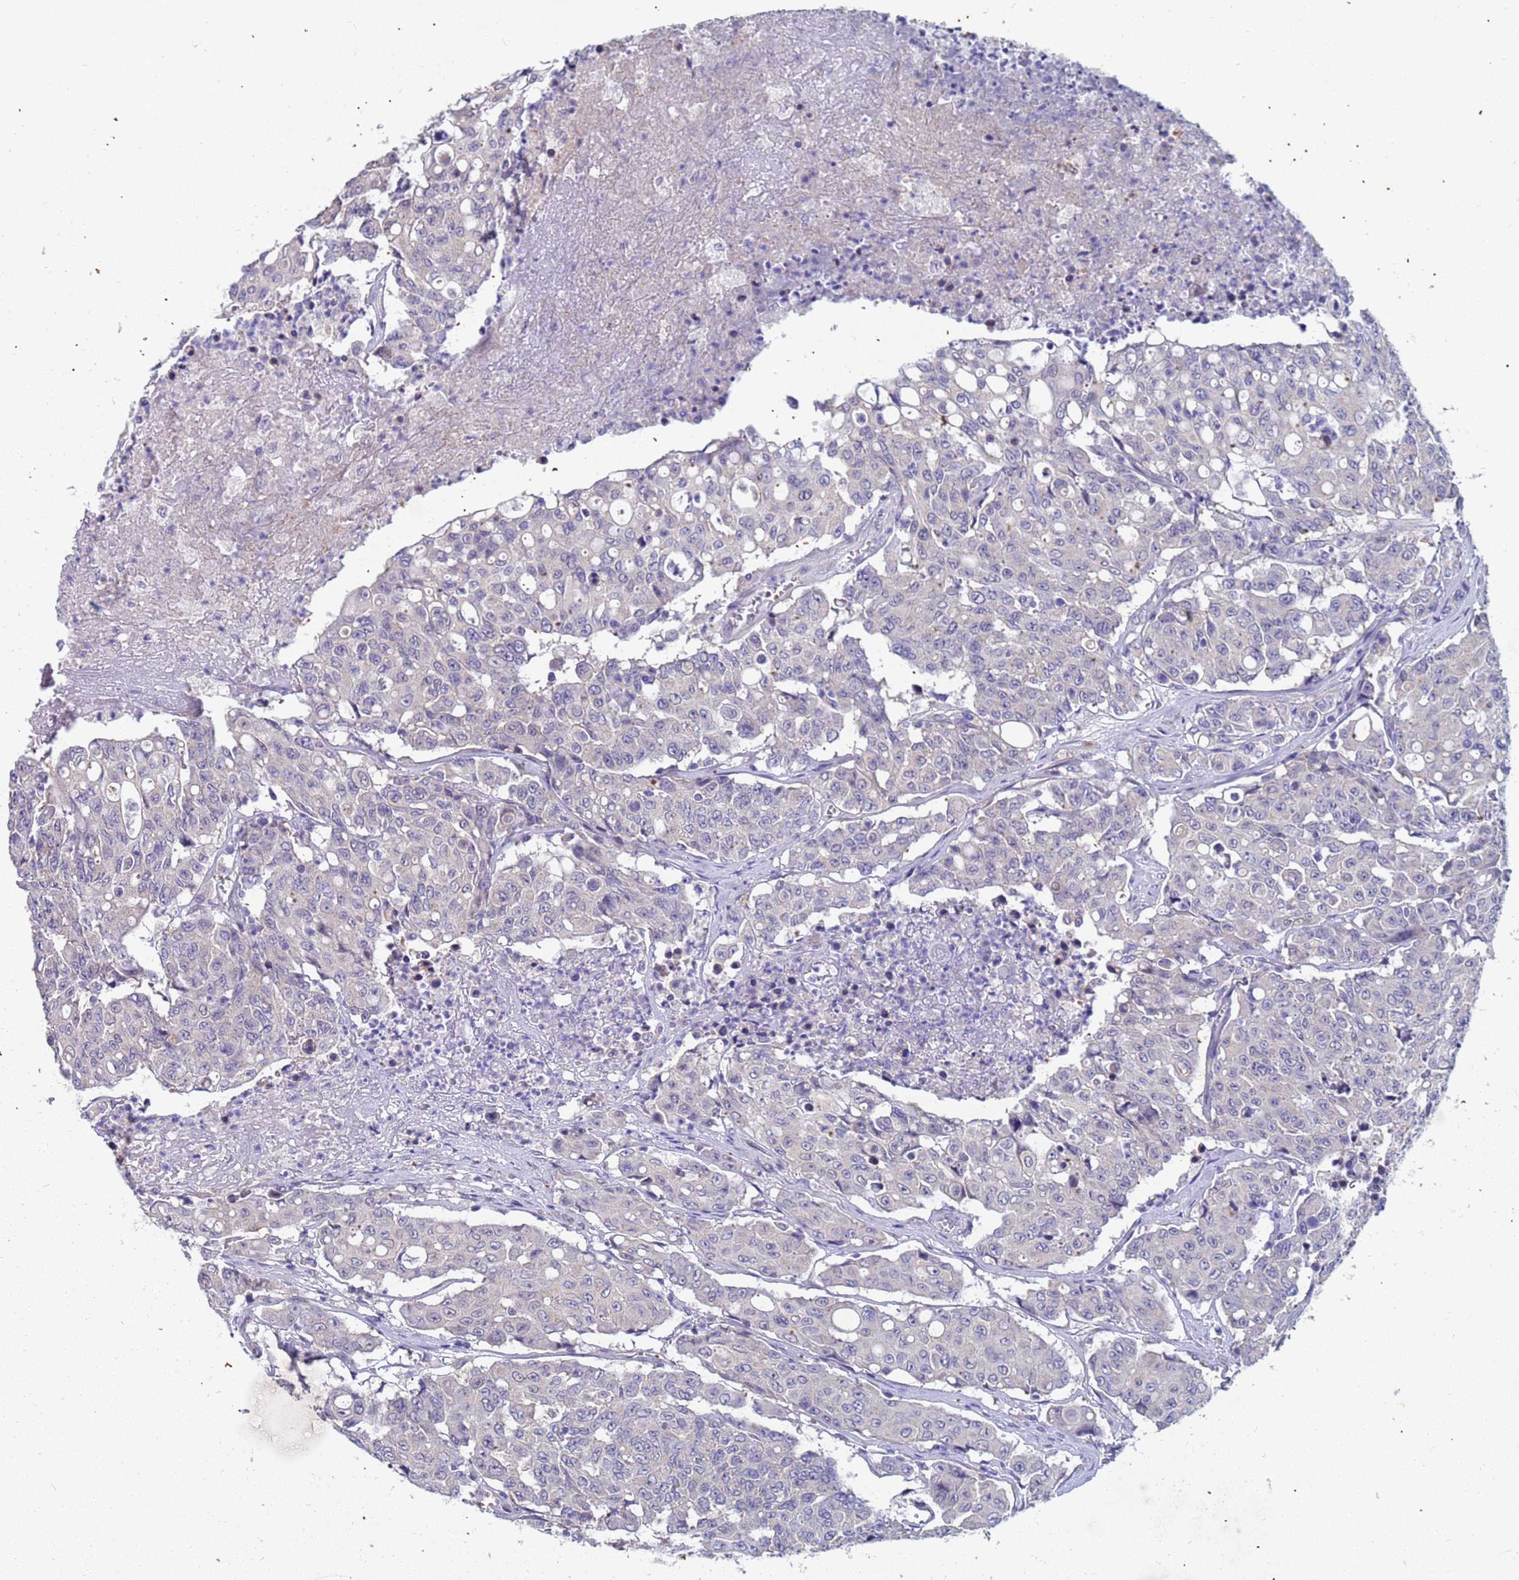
{"staining": {"intensity": "negative", "quantity": "none", "location": "none"}, "tissue": "colorectal cancer", "cell_type": "Tumor cells", "image_type": "cancer", "snomed": [{"axis": "morphology", "description": "Adenocarcinoma, NOS"}, {"axis": "topography", "description": "Colon"}], "caption": "High magnification brightfield microscopy of colorectal adenocarcinoma stained with DAB (brown) and counterstained with hematoxylin (blue): tumor cells show no significant positivity. Nuclei are stained in blue.", "gene": "IHO1", "patient": {"sex": "male", "age": 51}}